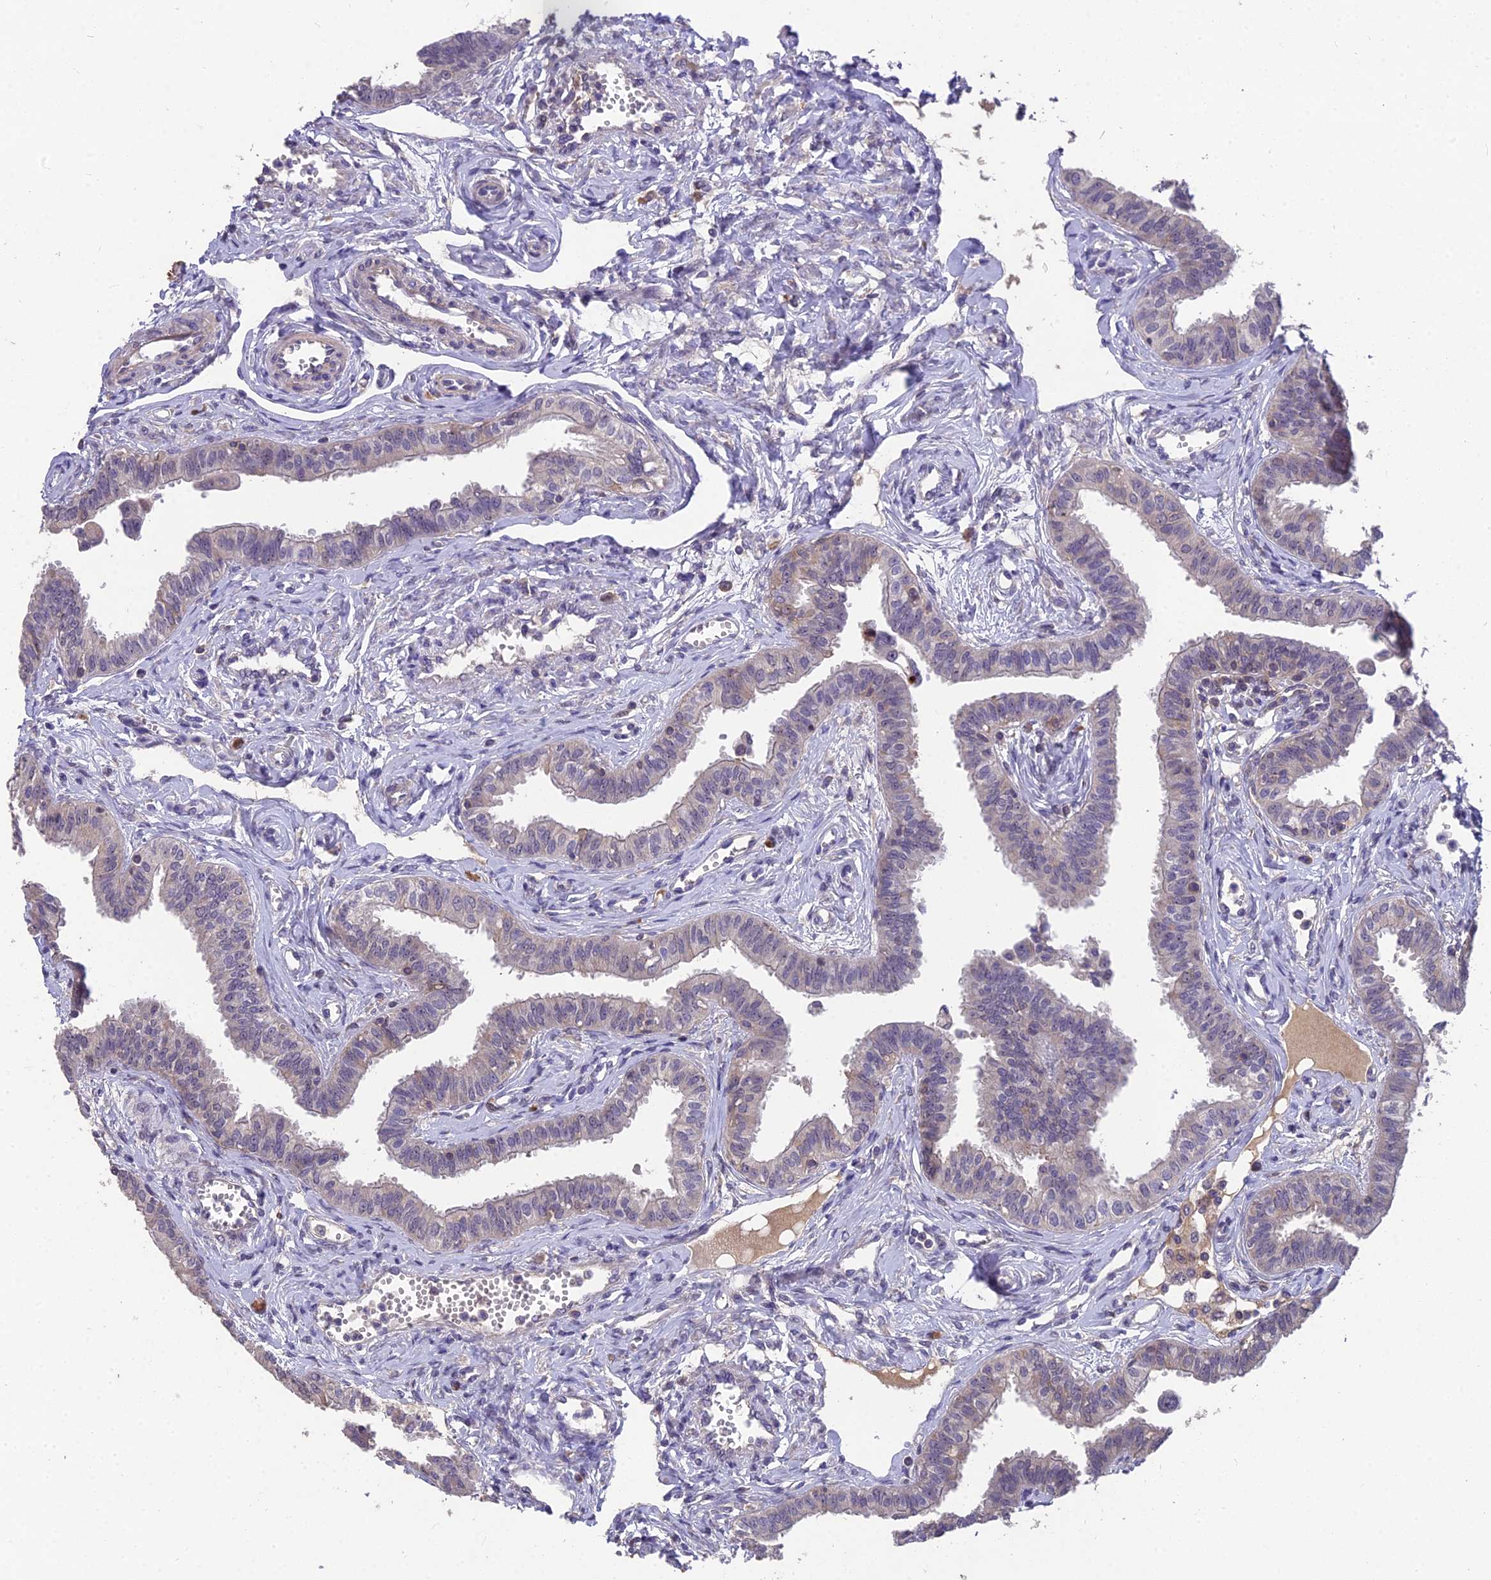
{"staining": {"intensity": "moderate", "quantity": "25%-75%", "location": "cytoplasmic/membranous,nuclear"}, "tissue": "fallopian tube", "cell_type": "Glandular cells", "image_type": "normal", "snomed": [{"axis": "morphology", "description": "Normal tissue, NOS"}, {"axis": "morphology", "description": "Carcinoma, NOS"}, {"axis": "topography", "description": "Fallopian tube"}, {"axis": "topography", "description": "Ovary"}], "caption": "Protein staining shows moderate cytoplasmic/membranous,nuclear staining in approximately 25%-75% of glandular cells in benign fallopian tube. The protein of interest is stained brown, and the nuclei are stained in blue (DAB (3,3'-diaminobenzidine) IHC with brightfield microscopy, high magnification).", "gene": "ZNF333", "patient": {"sex": "female", "age": 59}}